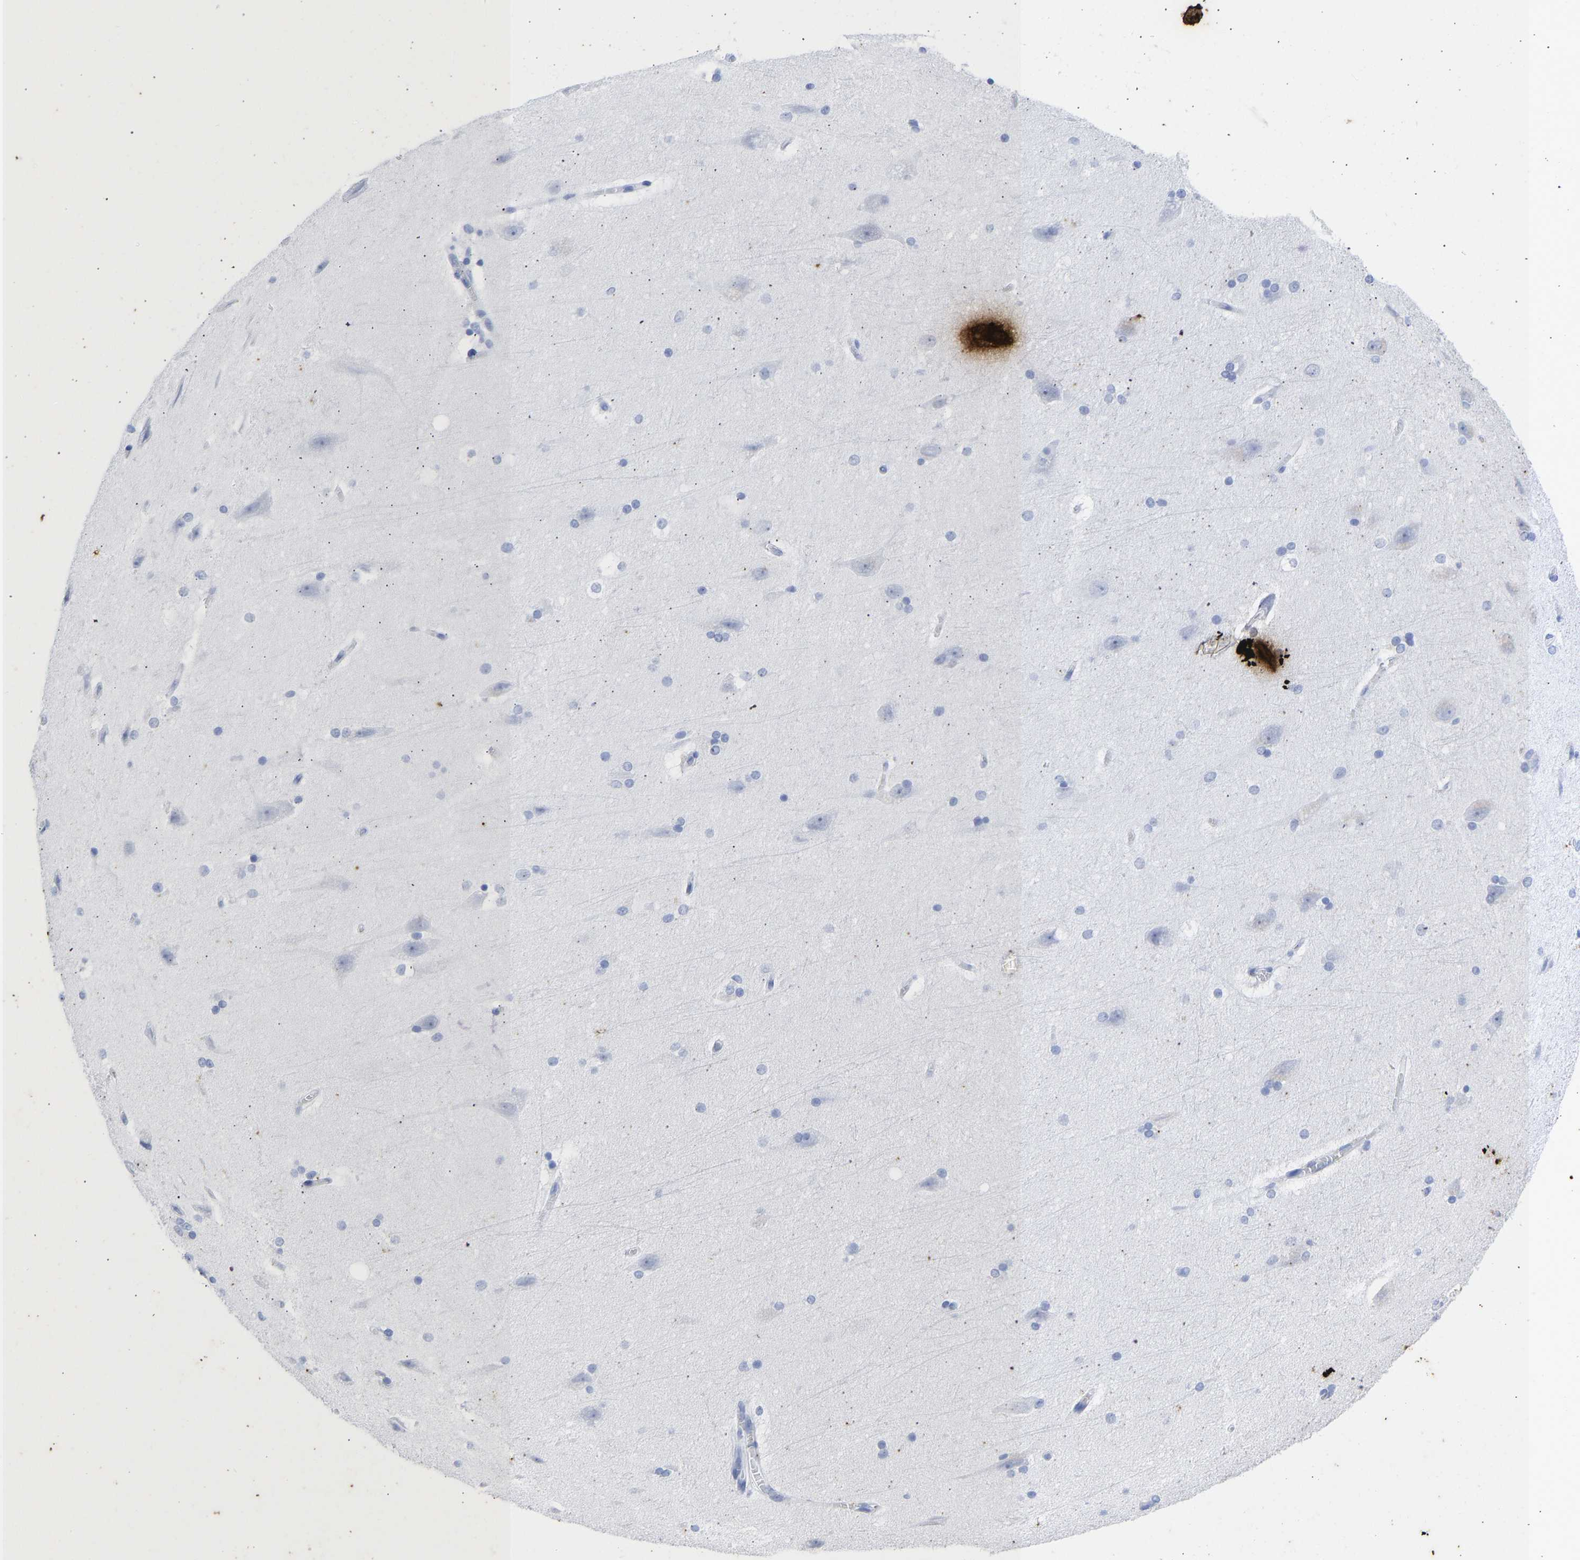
{"staining": {"intensity": "negative", "quantity": "none", "location": "none"}, "tissue": "cerebral cortex", "cell_type": "Endothelial cells", "image_type": "normal", "snomed": [{"axis": "morphology", "description": "Normal tissue, NOS"}, {"axis": "topography", "description": "Cerebral cortex"}, {"axis": "topography", "description": "Hippocampus"}], "caption": "IHC micrograph of unremarkable cerebral cortex: human cerebral cortex stained with DAB (3,3'-diaminobenzidine) displays no significant protein staining in endothelial cells.", "gene": "KRT1", "patient": {"sex": "female", "age": 19}}